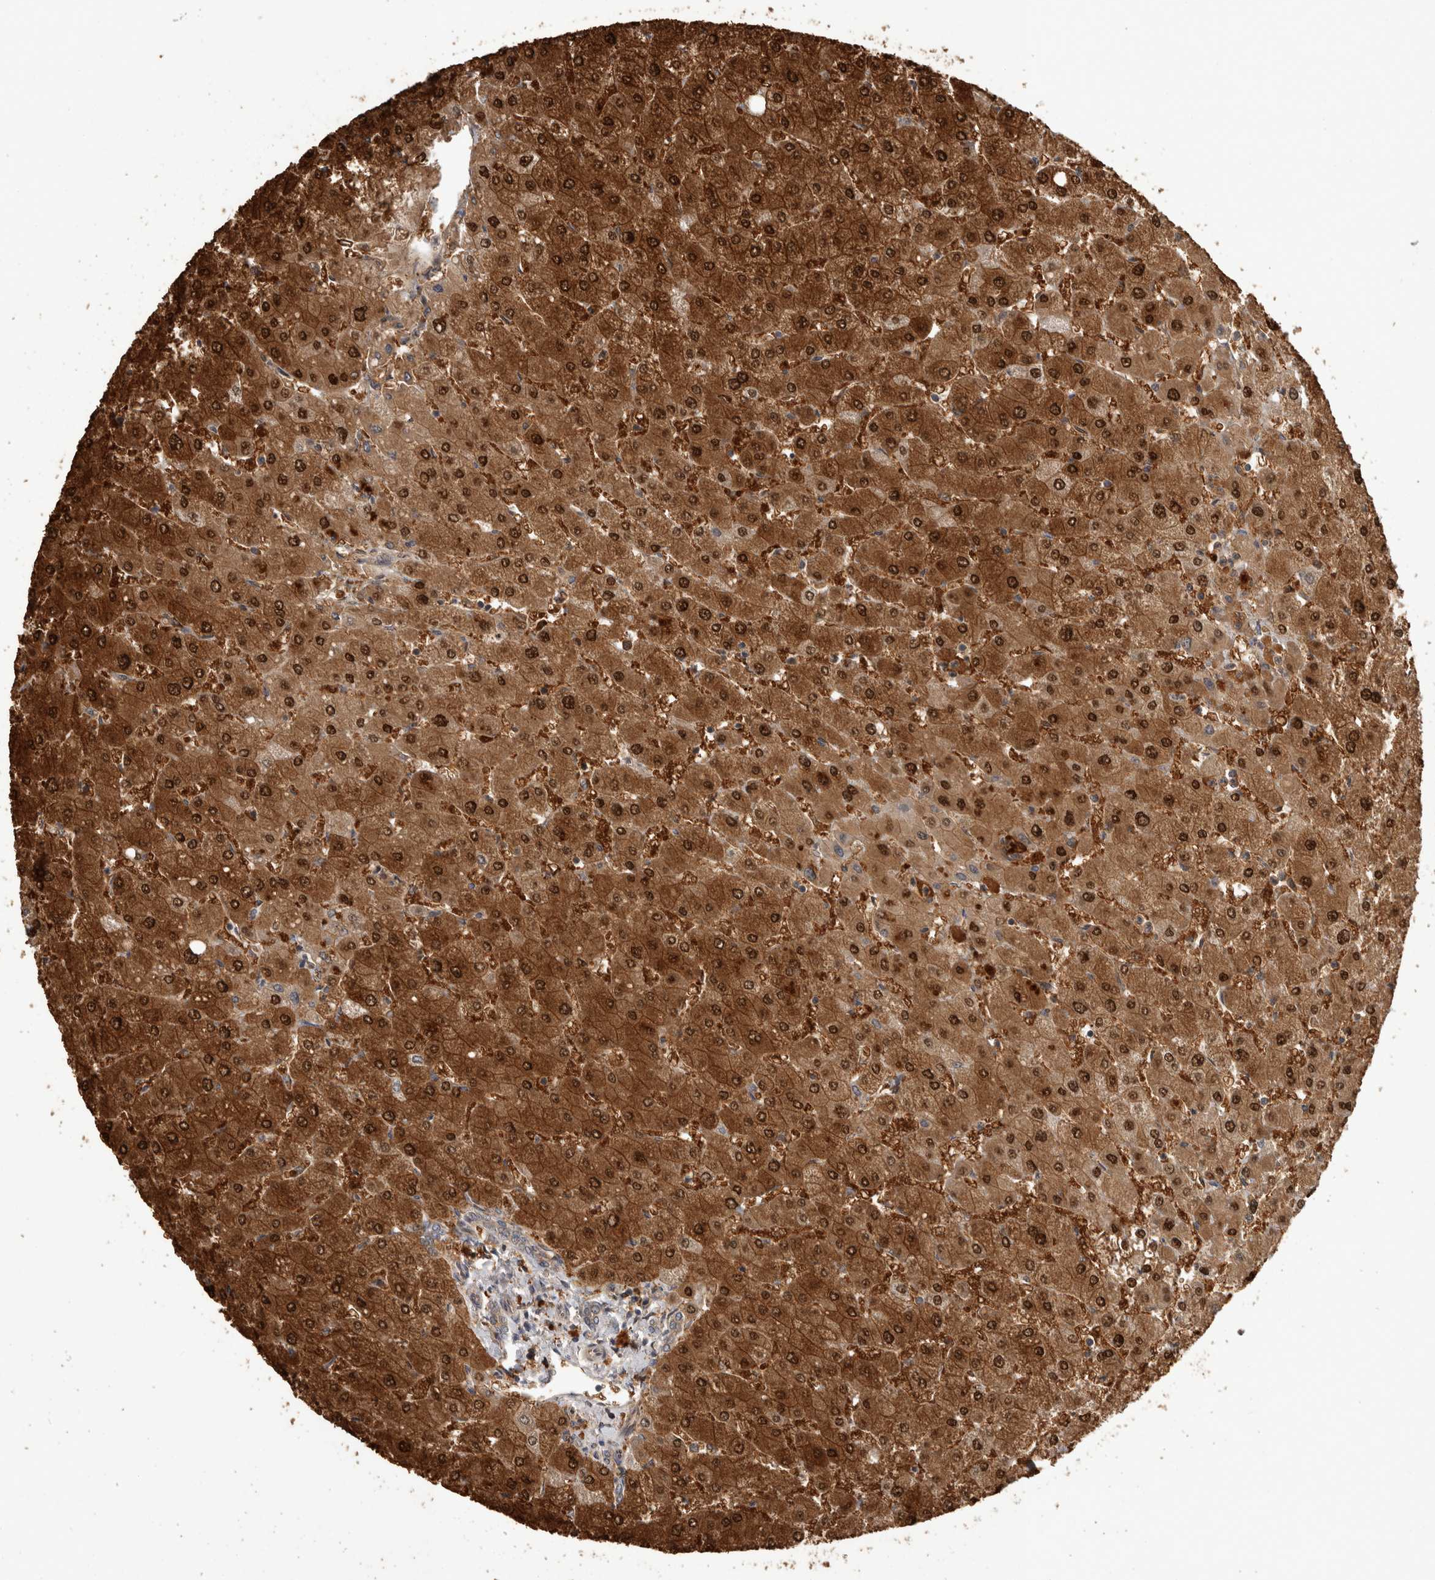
{"staining": {"intensity": "moderate", "quantity": "25%-75%", "location": "cytoplasmic/membranous"}, "tissue": "liver", "cell_type": "Cholangiocytes", "image_type": "normal", "snomed": [{"axis": "morphology", "description": "Normal tissue, NOS"}, {"axis": "topography", "description": "Liver"}], "caption": "Immunohistochemistry image of unremarkable human liver stained for a protein (brown), which demonstrates medium levels of moderate cytoplasmic/membranous expression in about 25%-75% of cholangiocytes.", "gene": "RHPN1", "patient": {"sex": "male", "age": 55}}